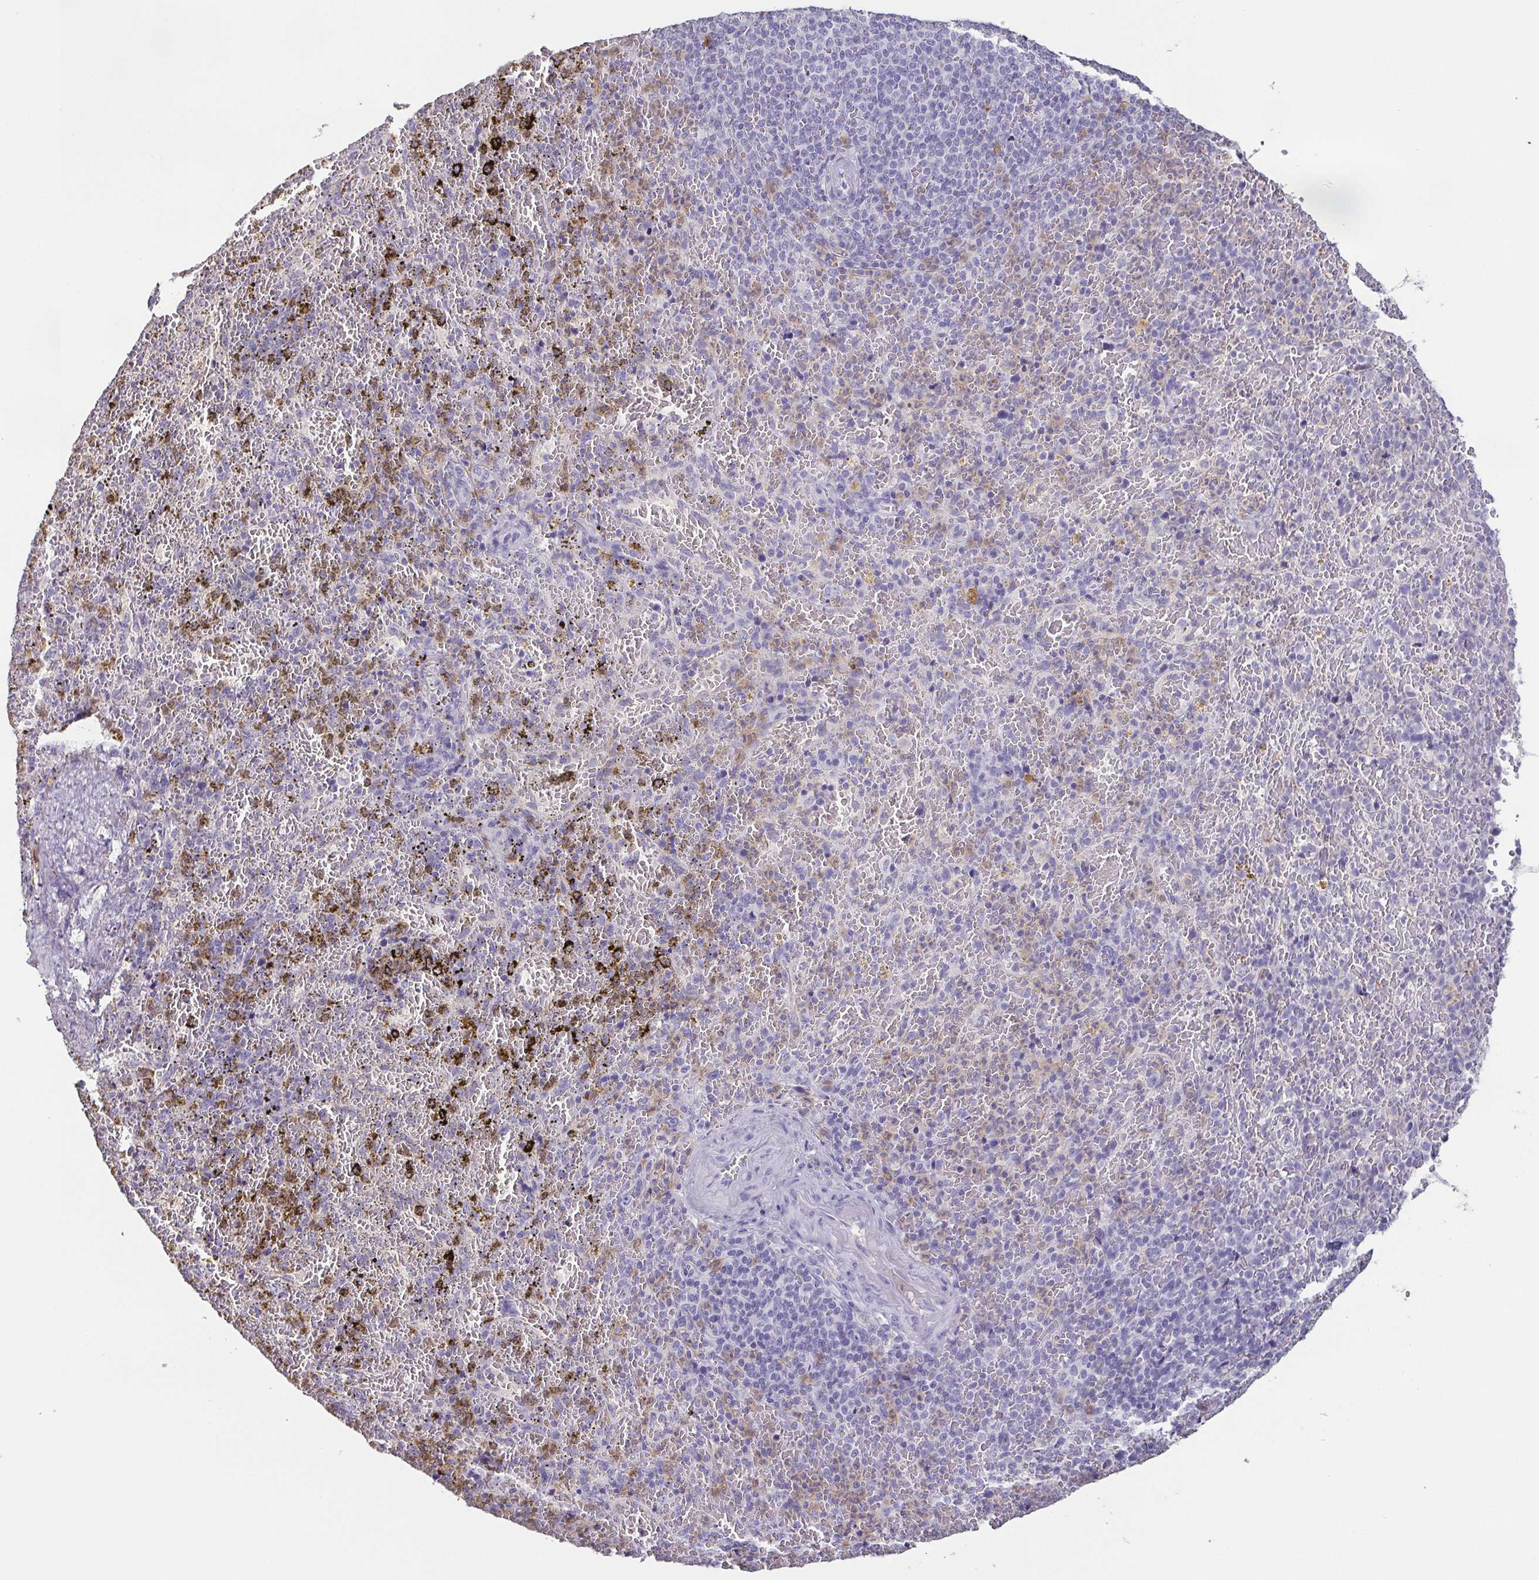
{"staining": {"intensity": "negative", "quantity": "none", "location": "none"}, "tissue": "spleen", "cell_type": "Cells in red pulp", "image_type": "normal", "snomed": [{"axis": "morphology", "description": "Normal tissue, NOS"}, {"axis": "topography", "description": "Spleen"}], "caption": "Cells in red pulp are negative for protein expression in unremarkable human spleen. (IHC, brightfield microscopy, high magnification).", "gene": "BPIFA2", "patient": {"sex": "female", "age": 50}}